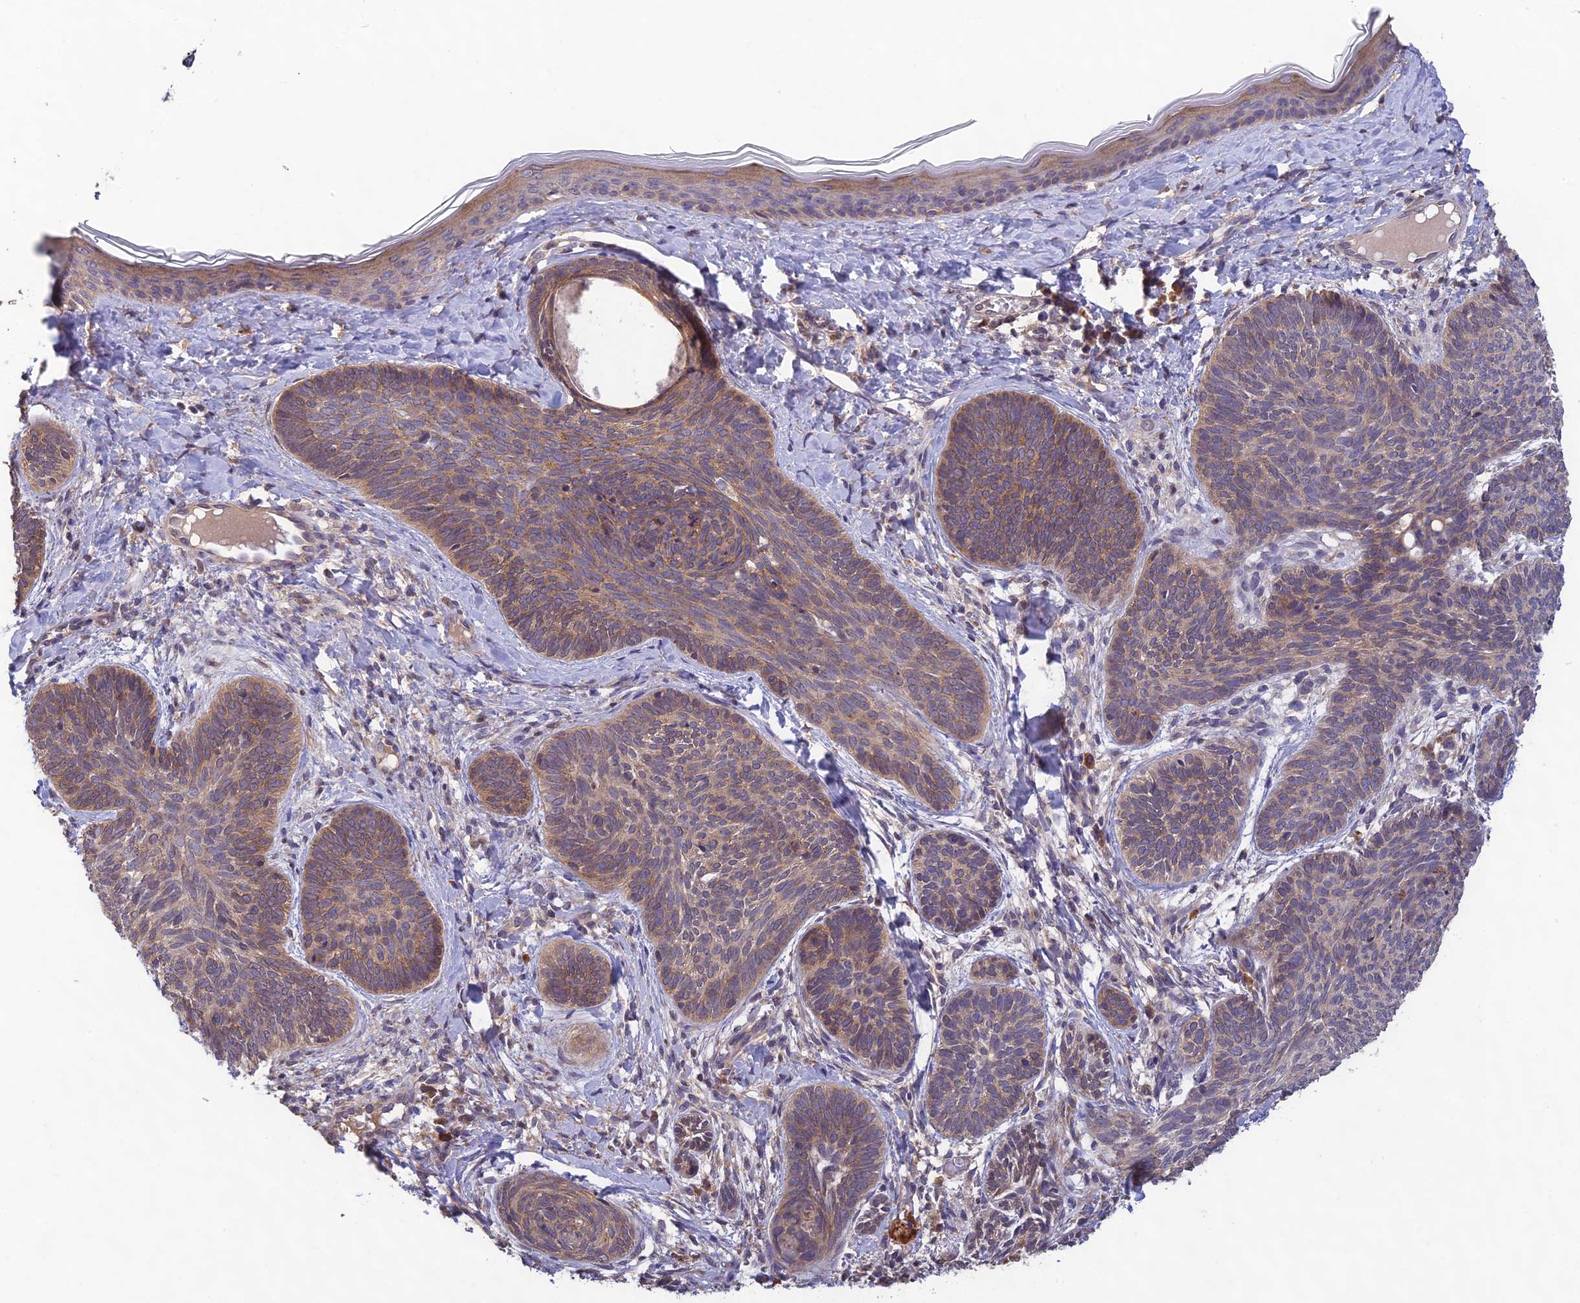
{"staining": {"intensity": "moderate", "quantity": ">75%", "location": "cytoplasmic/membranous"}, "tissue": "skin cancer", "cell_type": "Tumor cells", "image_type": "cancer", "snomed": [{"axis": "morphology", "description": "Basal cell carcinoma"}, {"axis": "topography", "description": "Skin"}], "caption": "High-power microscopy captured an immunohistochemistry micrograph of skin cancer, revealing moderate cytoplasmic/membranous staining in approximately >75% of tumor cells. The protein is shown in brown color, while the nuclei are stained blue.", "gene": "MRNIP", "patient": {"sex": "female", "age": 81}}